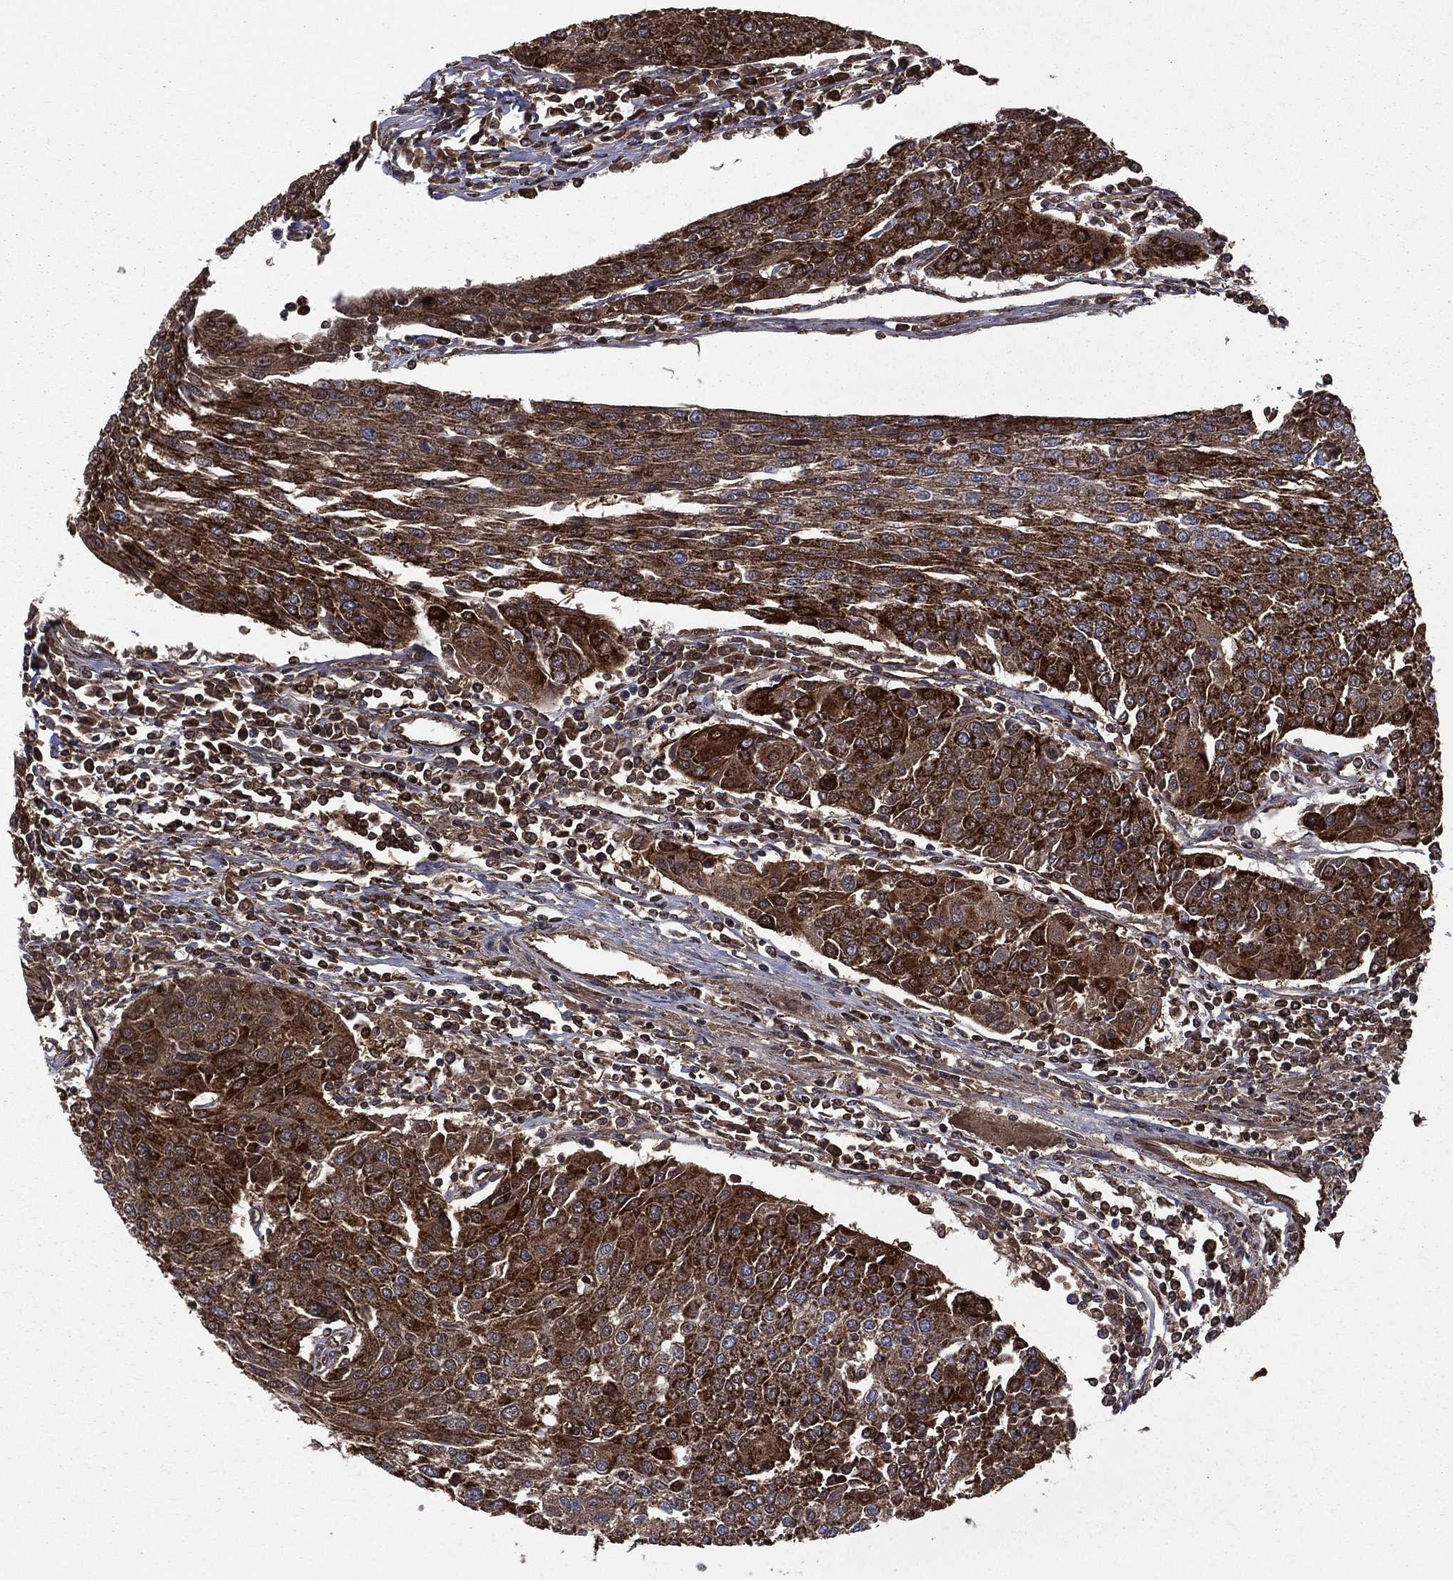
{"staining": {"intensity": "strong", "quantity": ">75%", "location": "cytoplasmic/membranous"}, "tissue": "urothelial cancer", "cell_type": "Tumor cells", "image_type": "cancer", "snomed": [{"axis": "morphology", "description": "Urothelial carcinoma, High grade"}, {"axis": "topography", "description": "Urinary bladder"}], "caption": "High-grade urothelial carcinoma tissue shows strong cytoplasmic/membranous expression in approximately >75% of tumor cells (DAB (3,3'-diaminobenzidine) IHC with brightfield microscopy, high magnification).", "gene": "GOT2", "patient": {"sex": "female", "age": 85}}